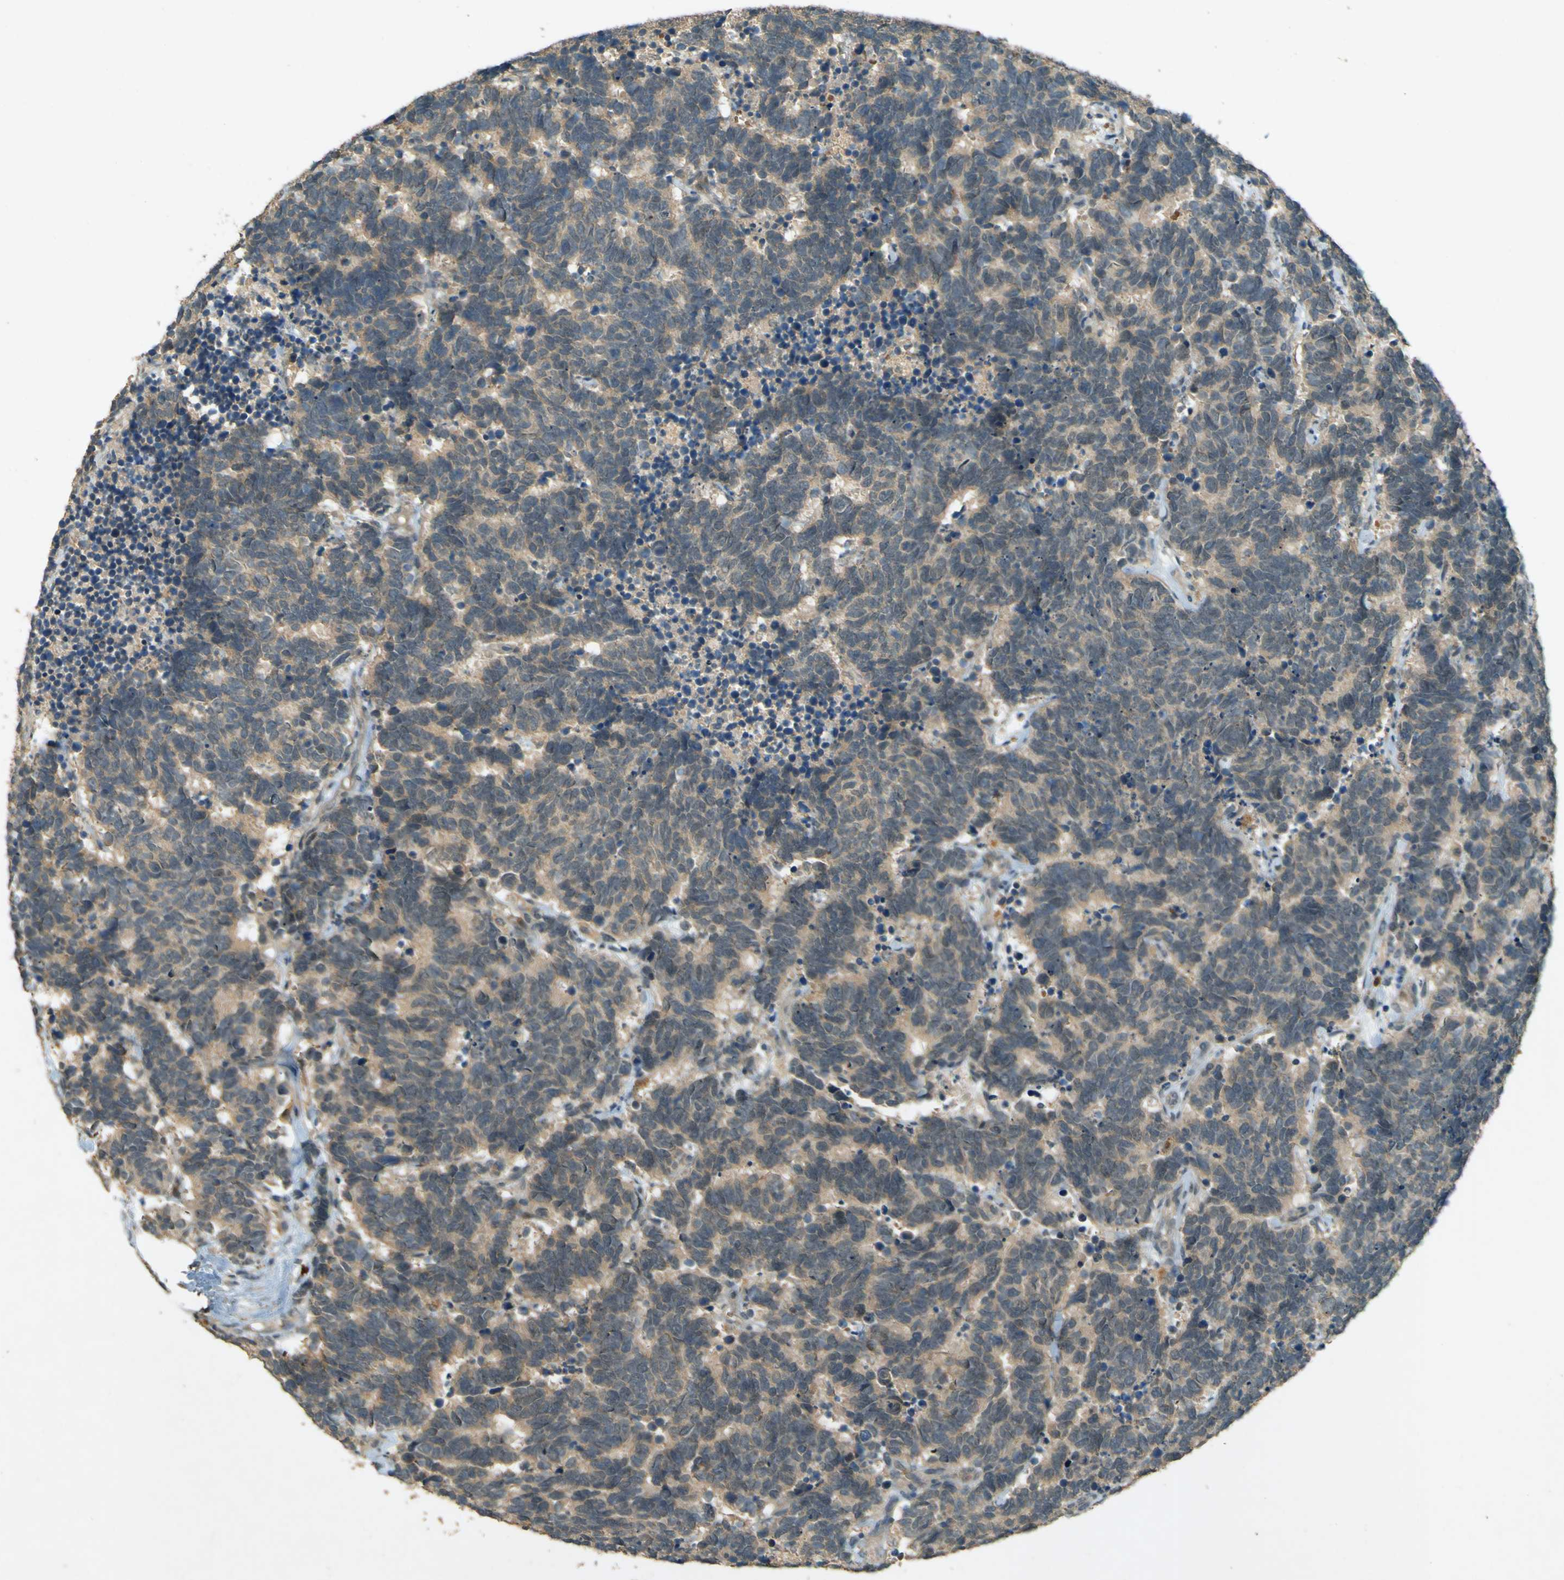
{"staining": {"intensity": "weak", "quantity": ">75%", "location": "cytoplasmic/membranous"}, "tissue": "carcinoid", "cell_type": "Tumor cells", "image_type": "cancer", "snomed": [{"axis": "morphology", "description": "Carcinoma, NOS"}, {"axis": "morphology", "description": "Carcinoid, malignant, NOS"}, {"axis": "topography", "description": "Urinary bladder"}], "caption": "This histopathology image shows immunohistochemistry (IHC) staining of carcinoid, with low weak cytoplasmic/membranous staining in about >75% of tumor cells.", "gene": "MPDZ", "patient": {"sex": "male", "age": 57}}